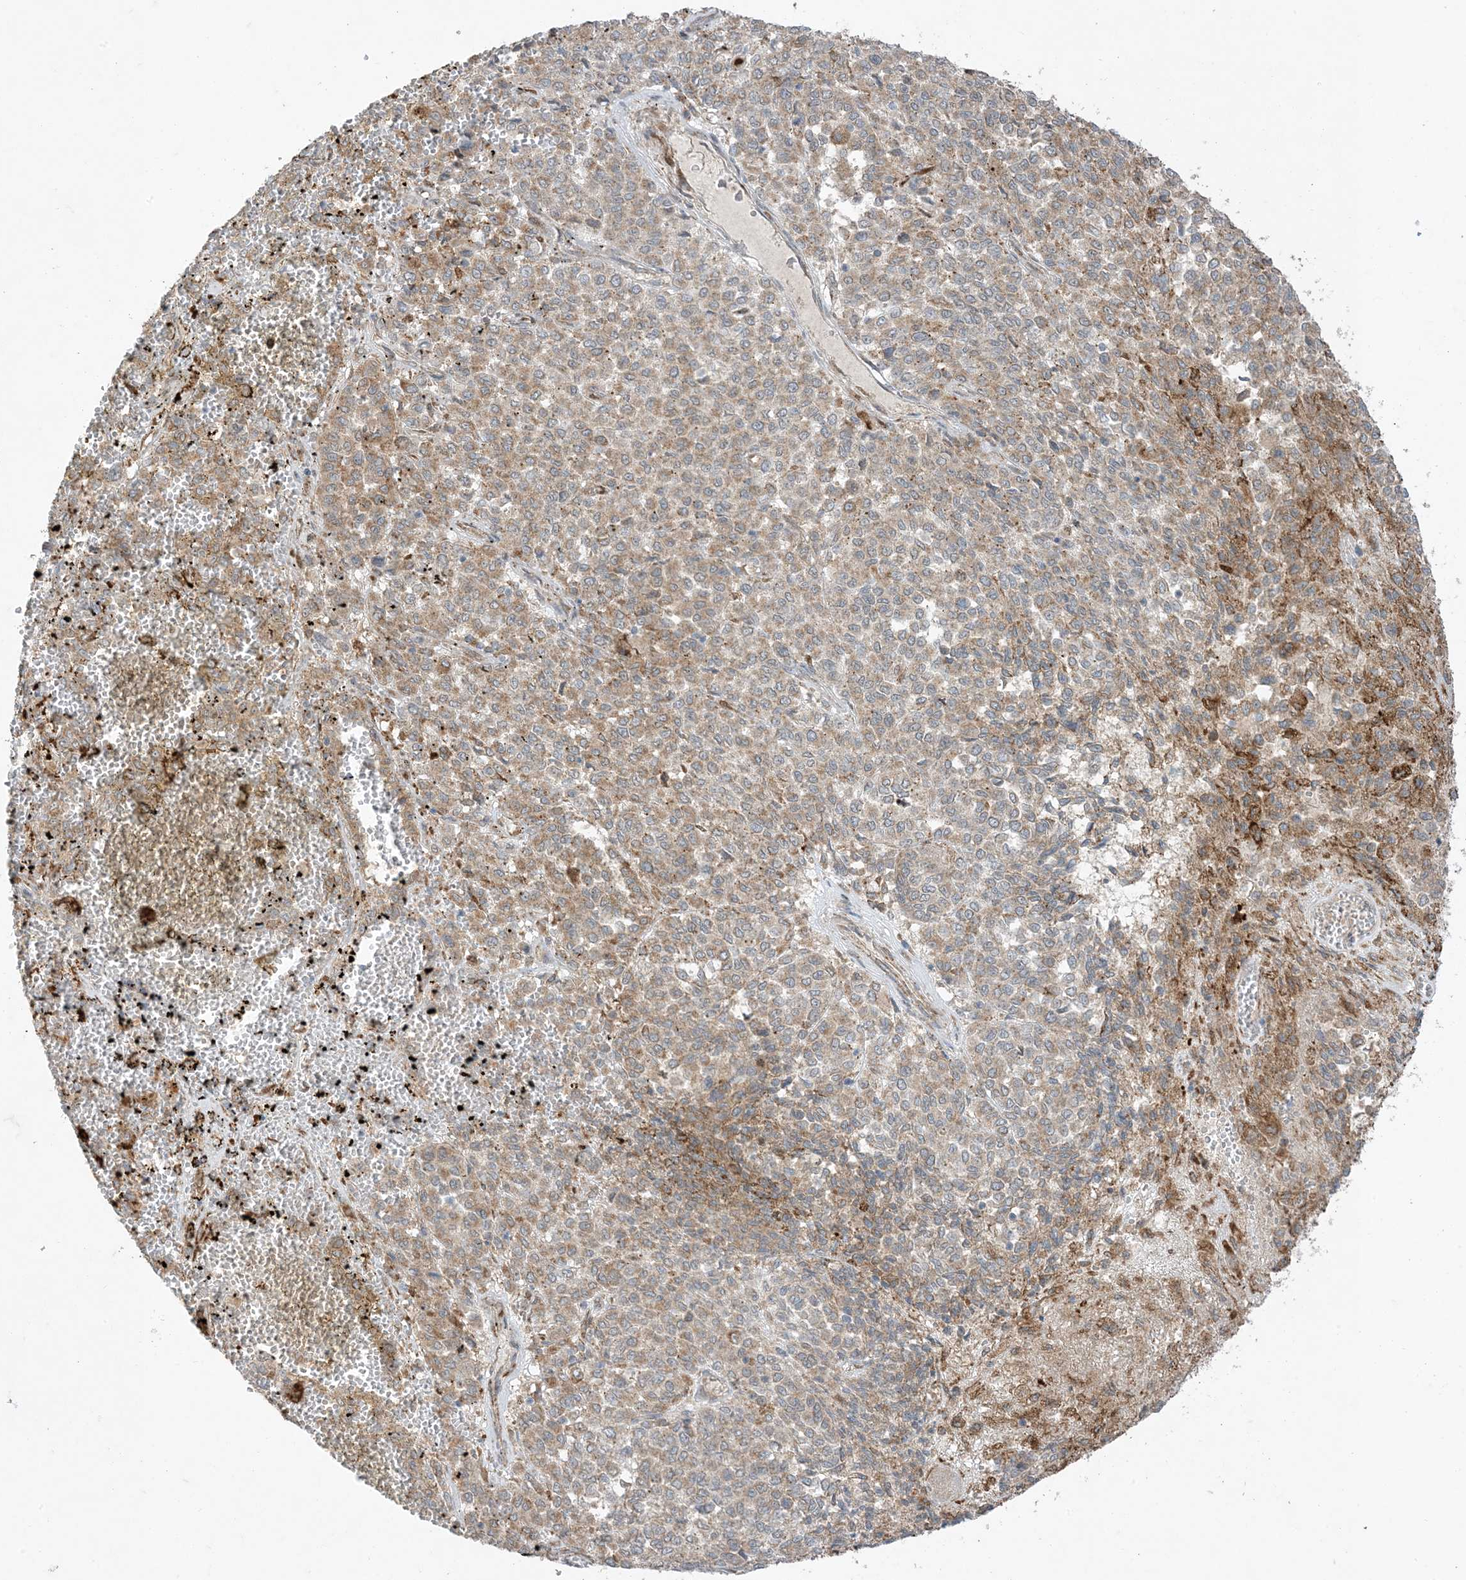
{"staining": {"intensity": "moderate", "quantity": ">75%", "location": "cytoplasmic/membranous"}, "tissue": "melanoma", "cell_type": "Tumor cells", "image_type": "cancer", "snomed": [{"axis": "morphology", "description": "Malignant melanoma, Metastatic site"}, {"axis": "topography", "description": "Pancreas"}], "caption": "Immunohistochemistry (DAB (3,3'-diaminobenzidine)) staining of melanoma reveals moderate cytoplasmic/membranous protein positivity in approximately >75% of tumor cells.", "gene": "ODC1", "patient": {"sex": "female", "age": 30}}